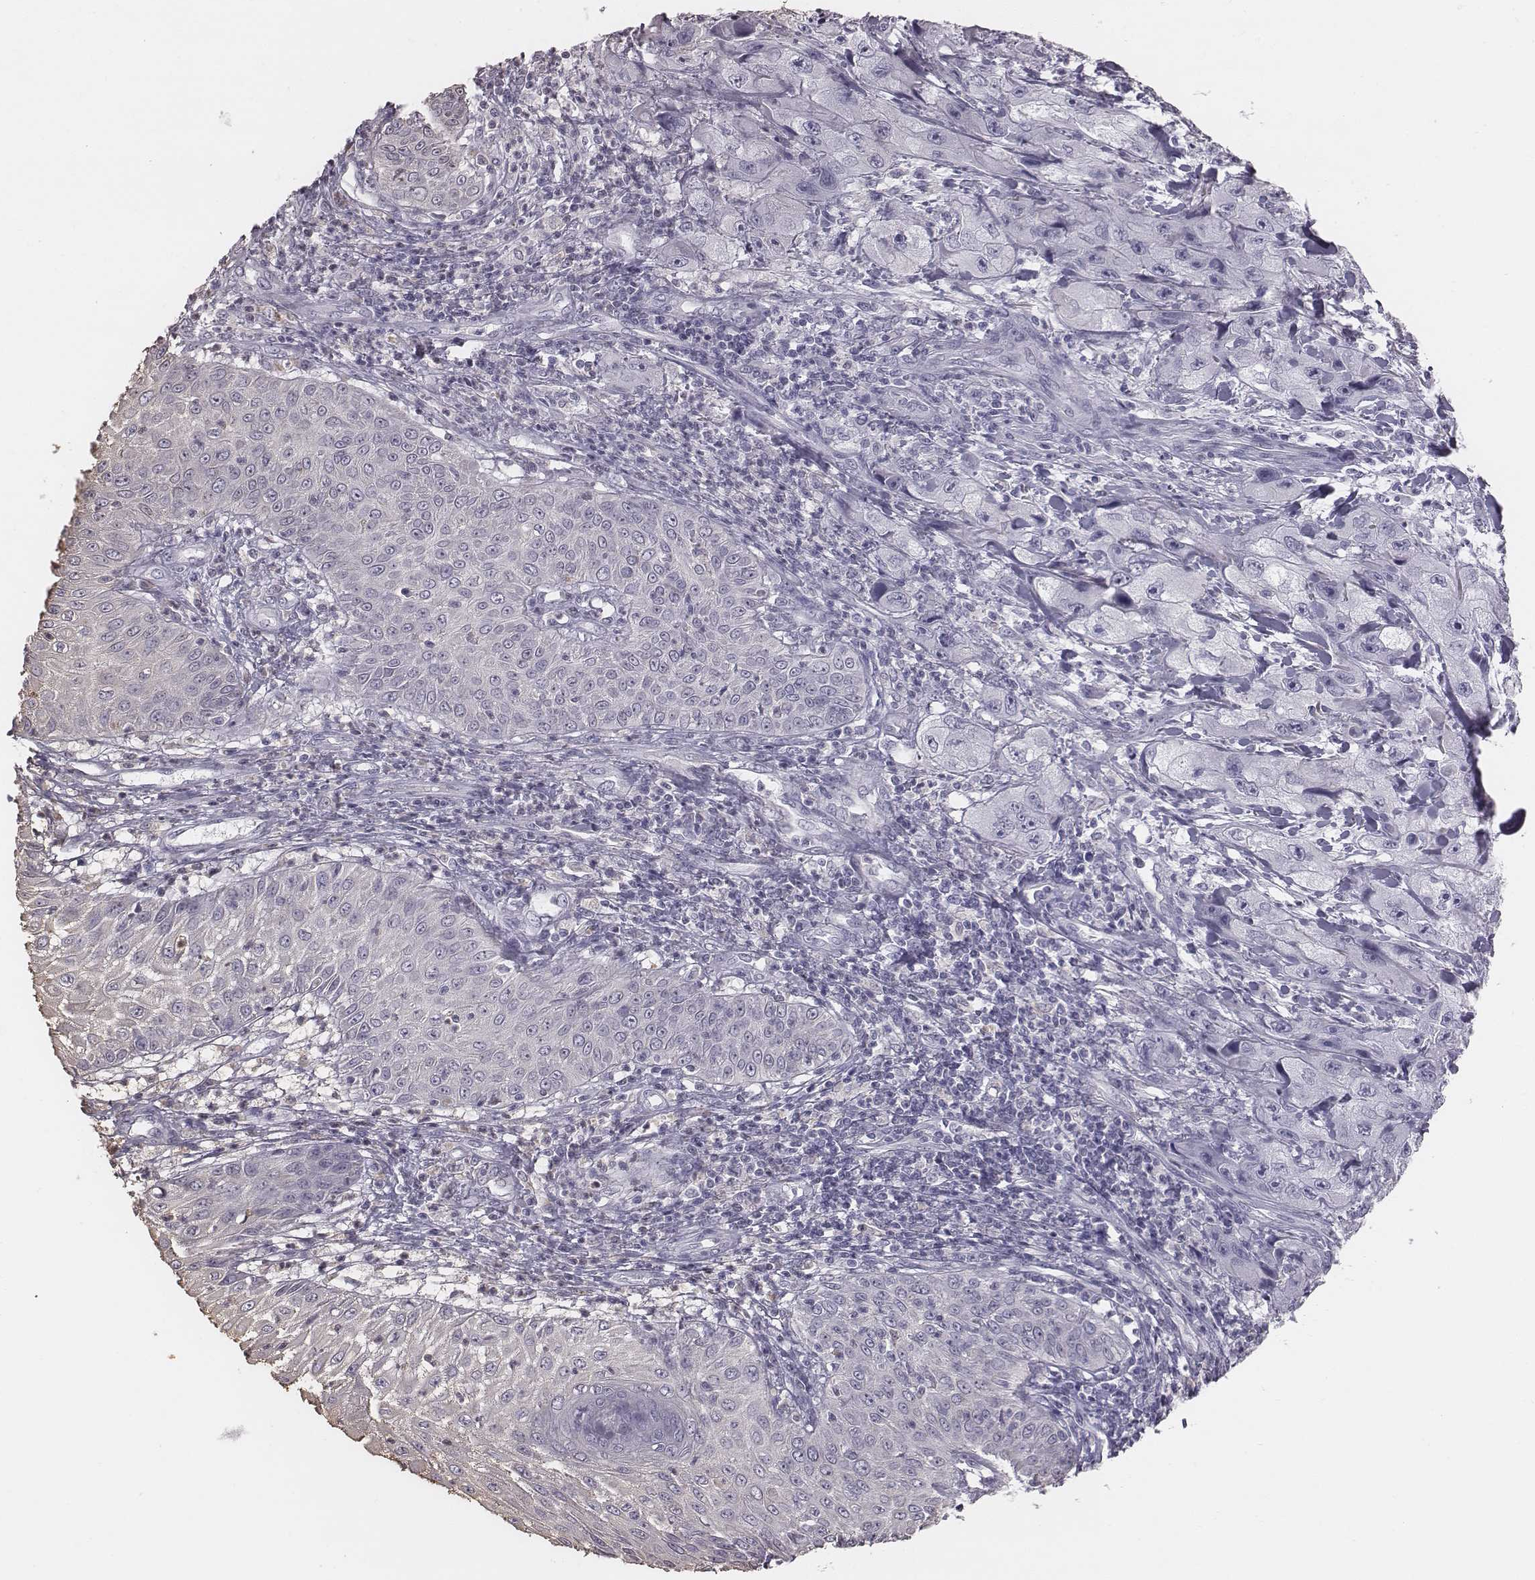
{"staining": {"intensity": "negative", "quantity": "none", "location": "none"}, "tissue": "skin cancer", "cell_type": "Tumor cells", "image_type": "cancer", "snomed": [{"axis": "morphology", "description": "Squamous cell carcinoma, NOS"}, {"axis": "topography", "description": "Skin"}, {"axis": "topography", "description": "Subcutis"}], "caption": "IHC image of neoplastic tissue: skin squamous cell carcinoma stained with DAB (3,3'-diaminobenzidine) shows no significant protein positivity in tumor cells.", "gene": "C6orf58", "patient": {"sex": "male", "age": 73}}